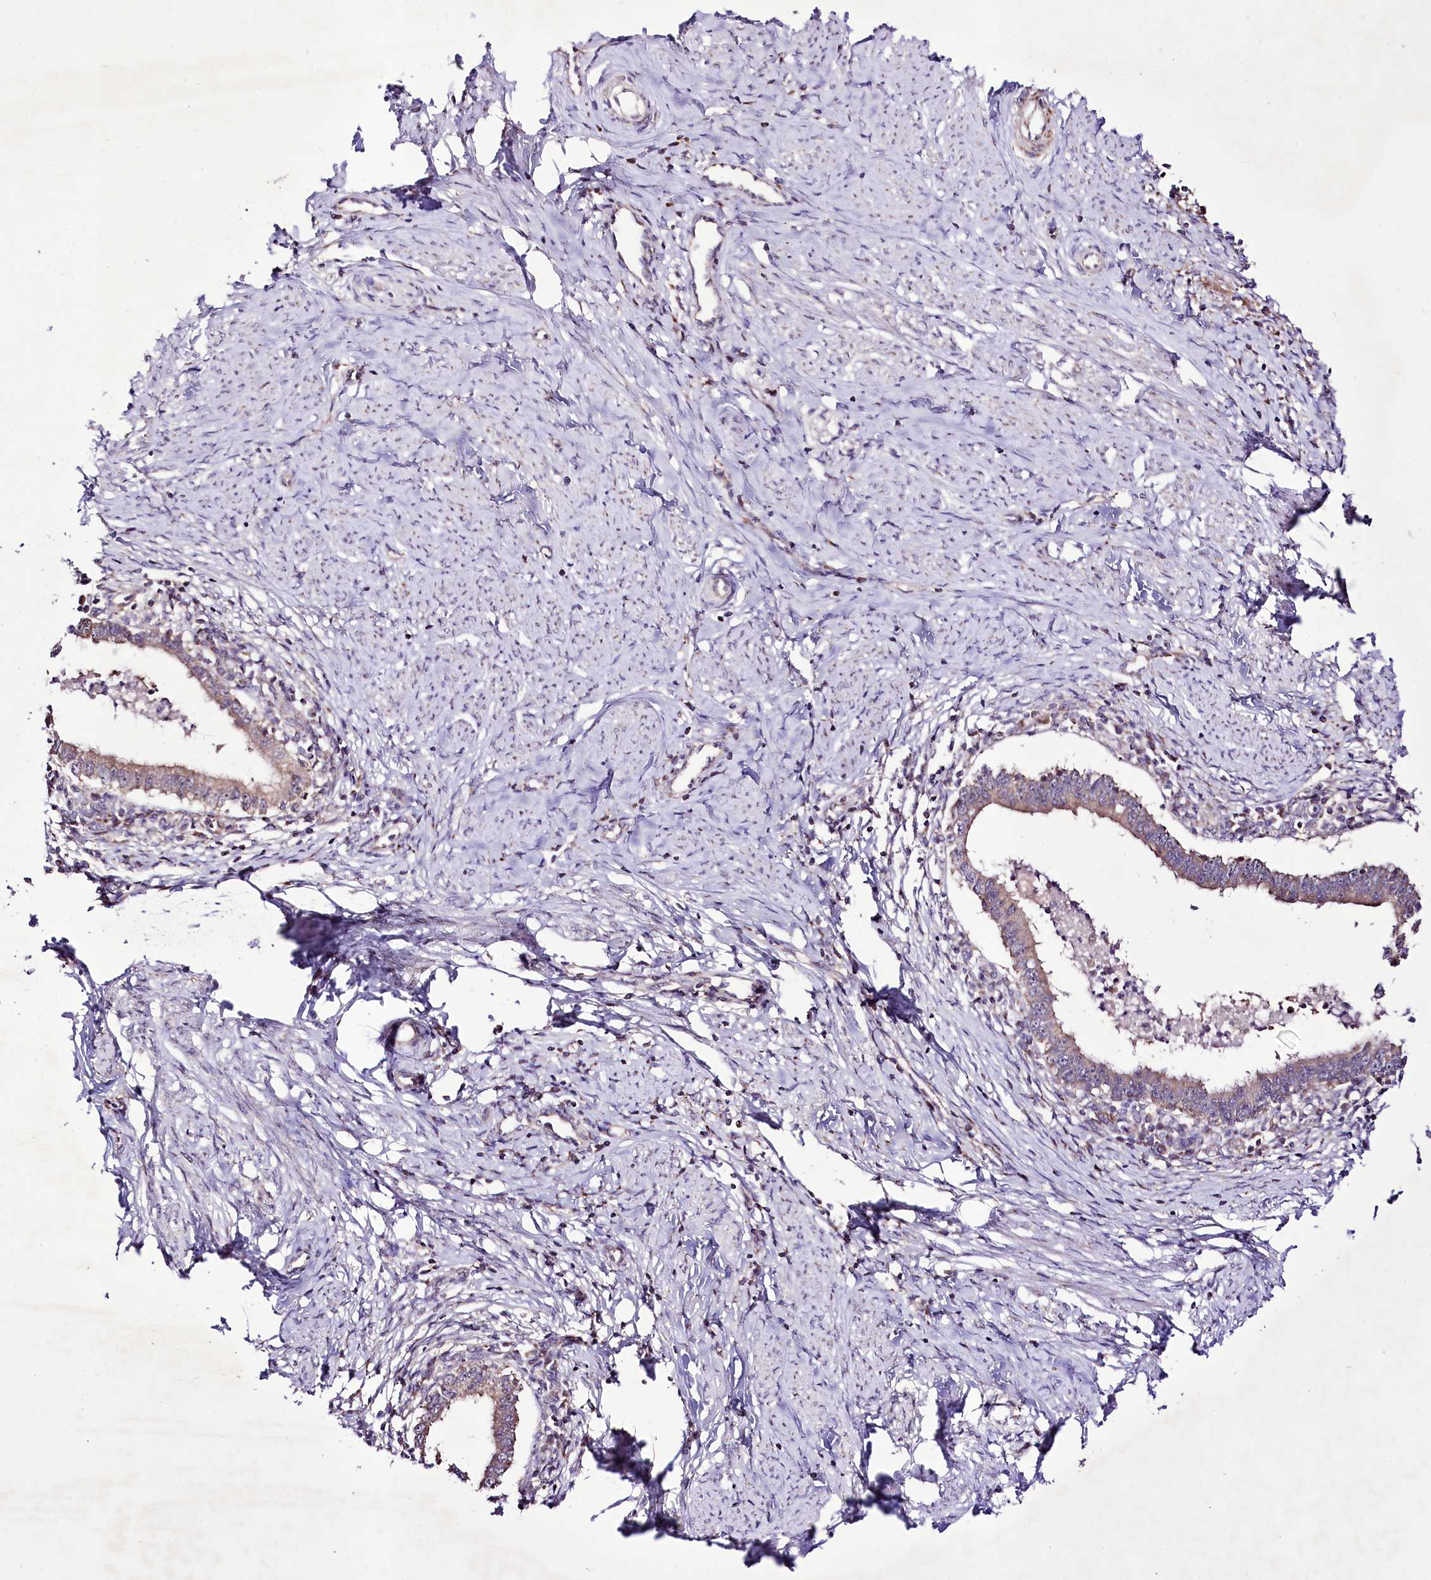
{"staining": {"intensity": "moderate", "quantity": ">75%", "location": "cytoplasmic/membranous"}, "tissue": "cervical cancer", "cell_type": "Tumor cells", "image_type": "cancer", "snomed": [{"axis": "morphology", "description": "Adenocarcinoma, NOS"}, {"axis": "topography", "description": "Cervix"}], "caption": "This is an image of immunohistochemistry (IHC) staining of cervical cancer (adenocarcinoma), which shows moderate expression in the cytoplasmic/membranous of tumor cells.", "gene": "ATE1", "patient": {"sex": "female", "age": 36}}